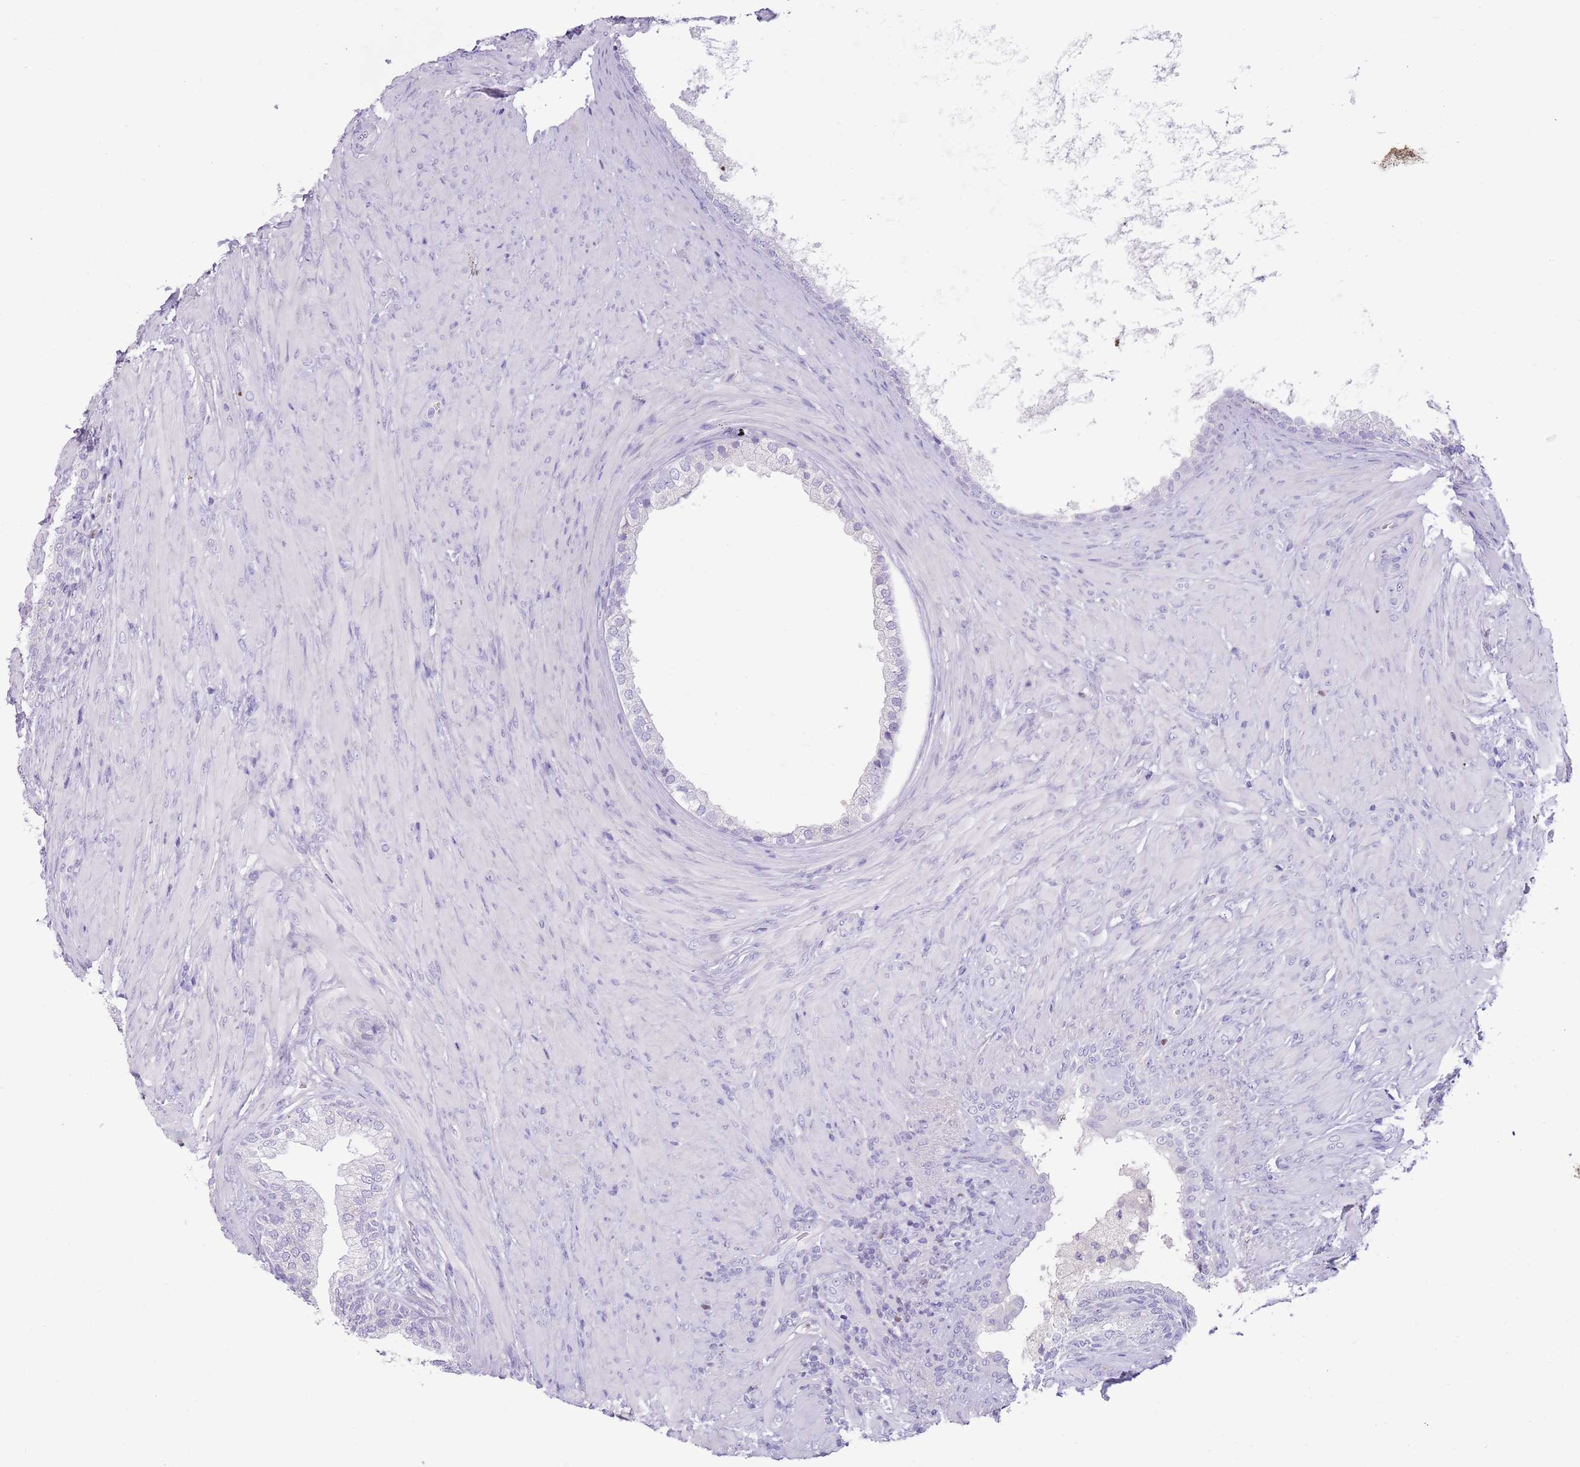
{"staining": {"intensity": "negative", "quantity": "none", "location": "none"}, "tissue": "prostate", "cell_type": "Glandular cells", "image_type": "normal", "snomed": [{"axis": "morphology", "description": "Normal tissue, NOS"}, {"axis": "topography", "description": "Prostate"}], "caption": "Immunohistochemistry (IHC) micrograph of benign human prostate stained for a protein (brown), which exhibits no expression in glandular cells.", "gene": "TOX2", "patient": {"sex": "male", "age": 76}}